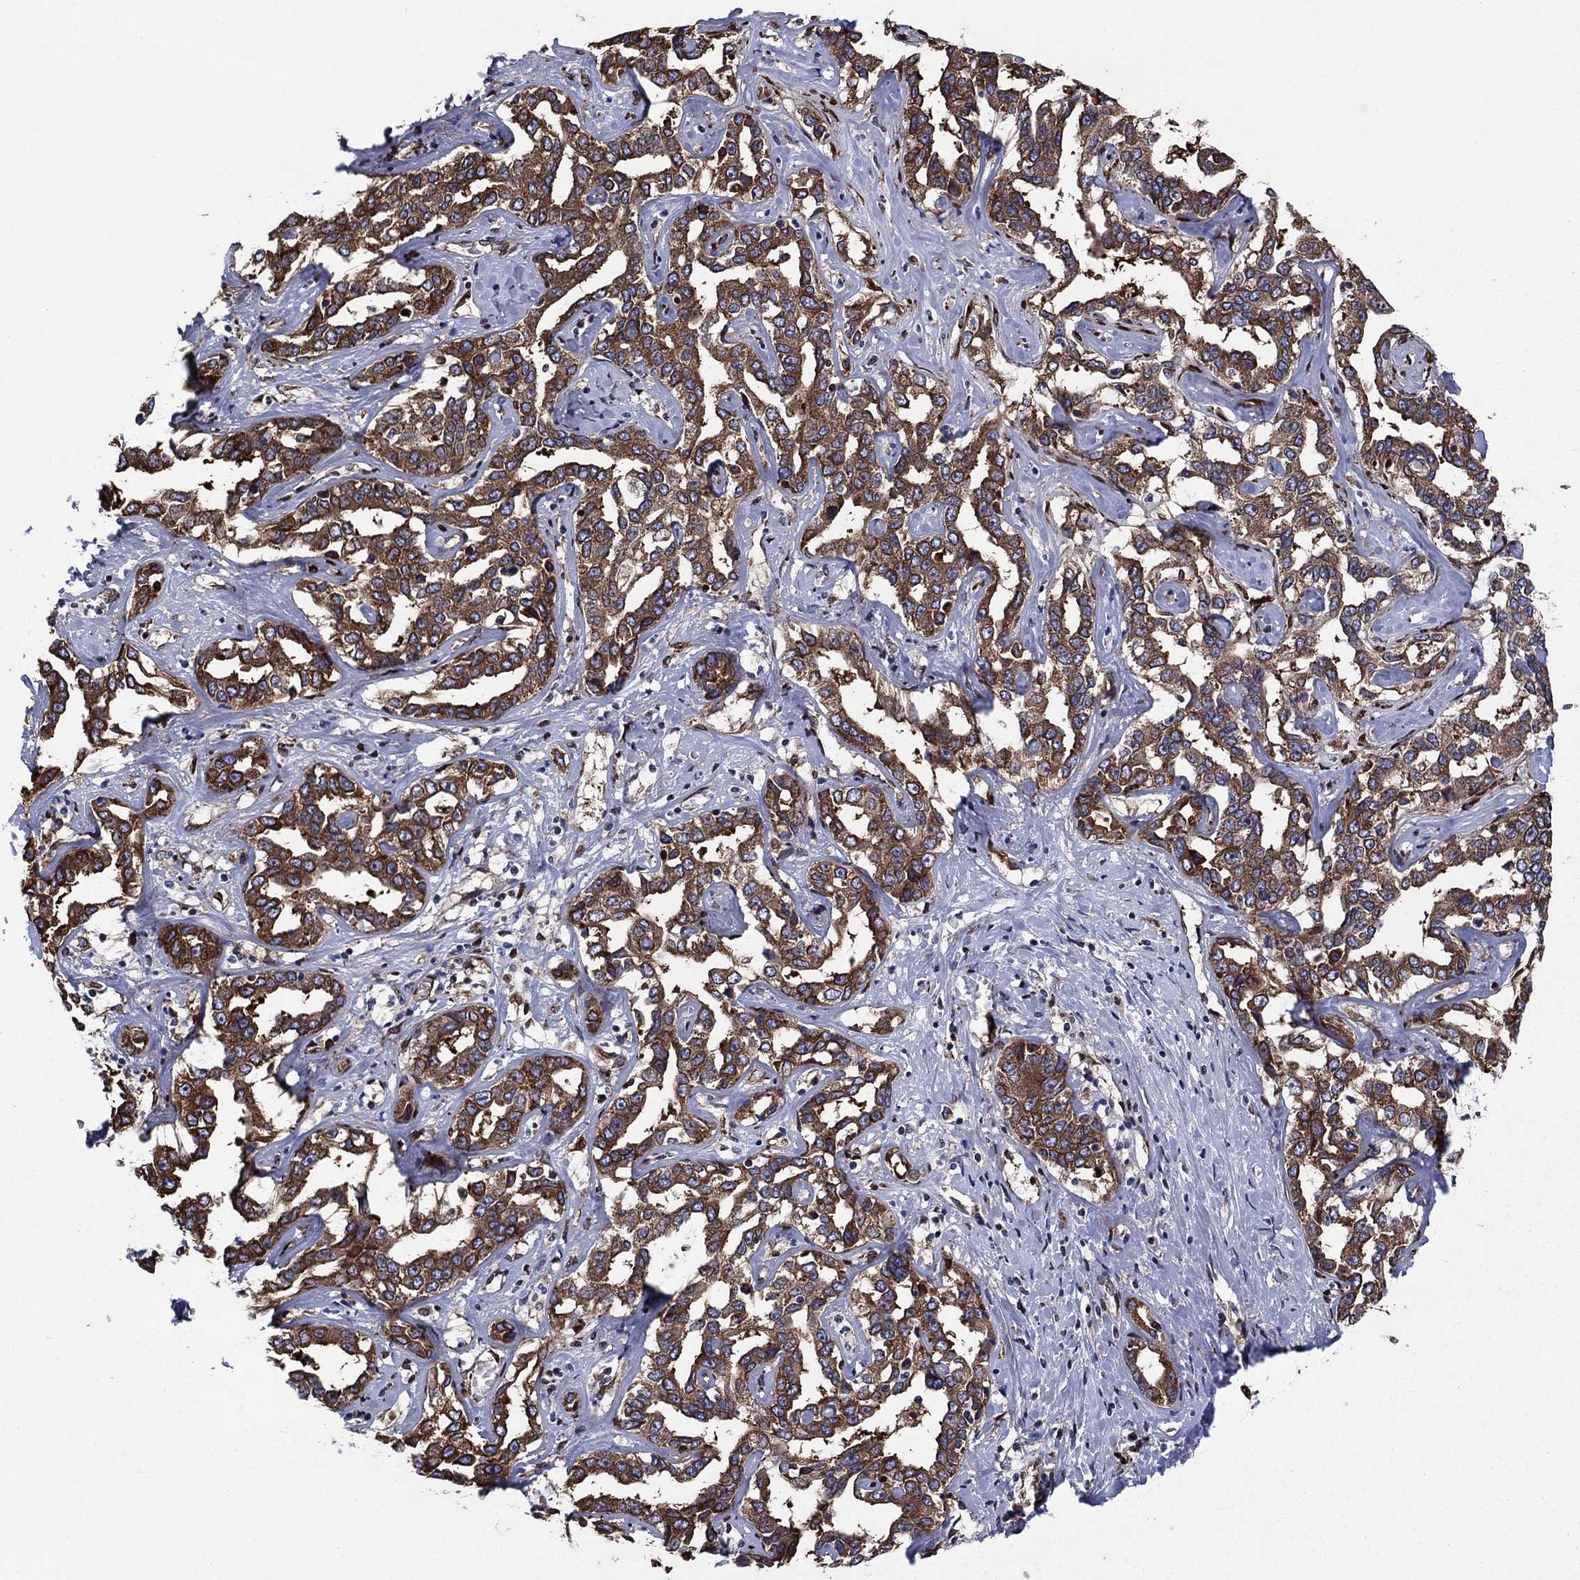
{"staining": {"intensity": "strong", "quantity": ">75%", "location": "cytoplasmic/membranous"}, "tissue": "liver cancer", "cell_type": "Tumor cells", "image_type": "cancer", "snomed": [{"axis": "morphology", "description": "Cholangiocarcinoma"}, {"axis": "topography", "description": "Liver"}], "caption": "This micrograph exhibits cholangiocarcinoma (liver) stained with immunohistochemistry (IHC) to label a protein in brown. The cytoplasmic/membranous of tumor cells show strong positivity for the protein. Nuclei are counter-stained blue.", "gene": "YBX1", "patient": {"sex": "male", "age": 59}}